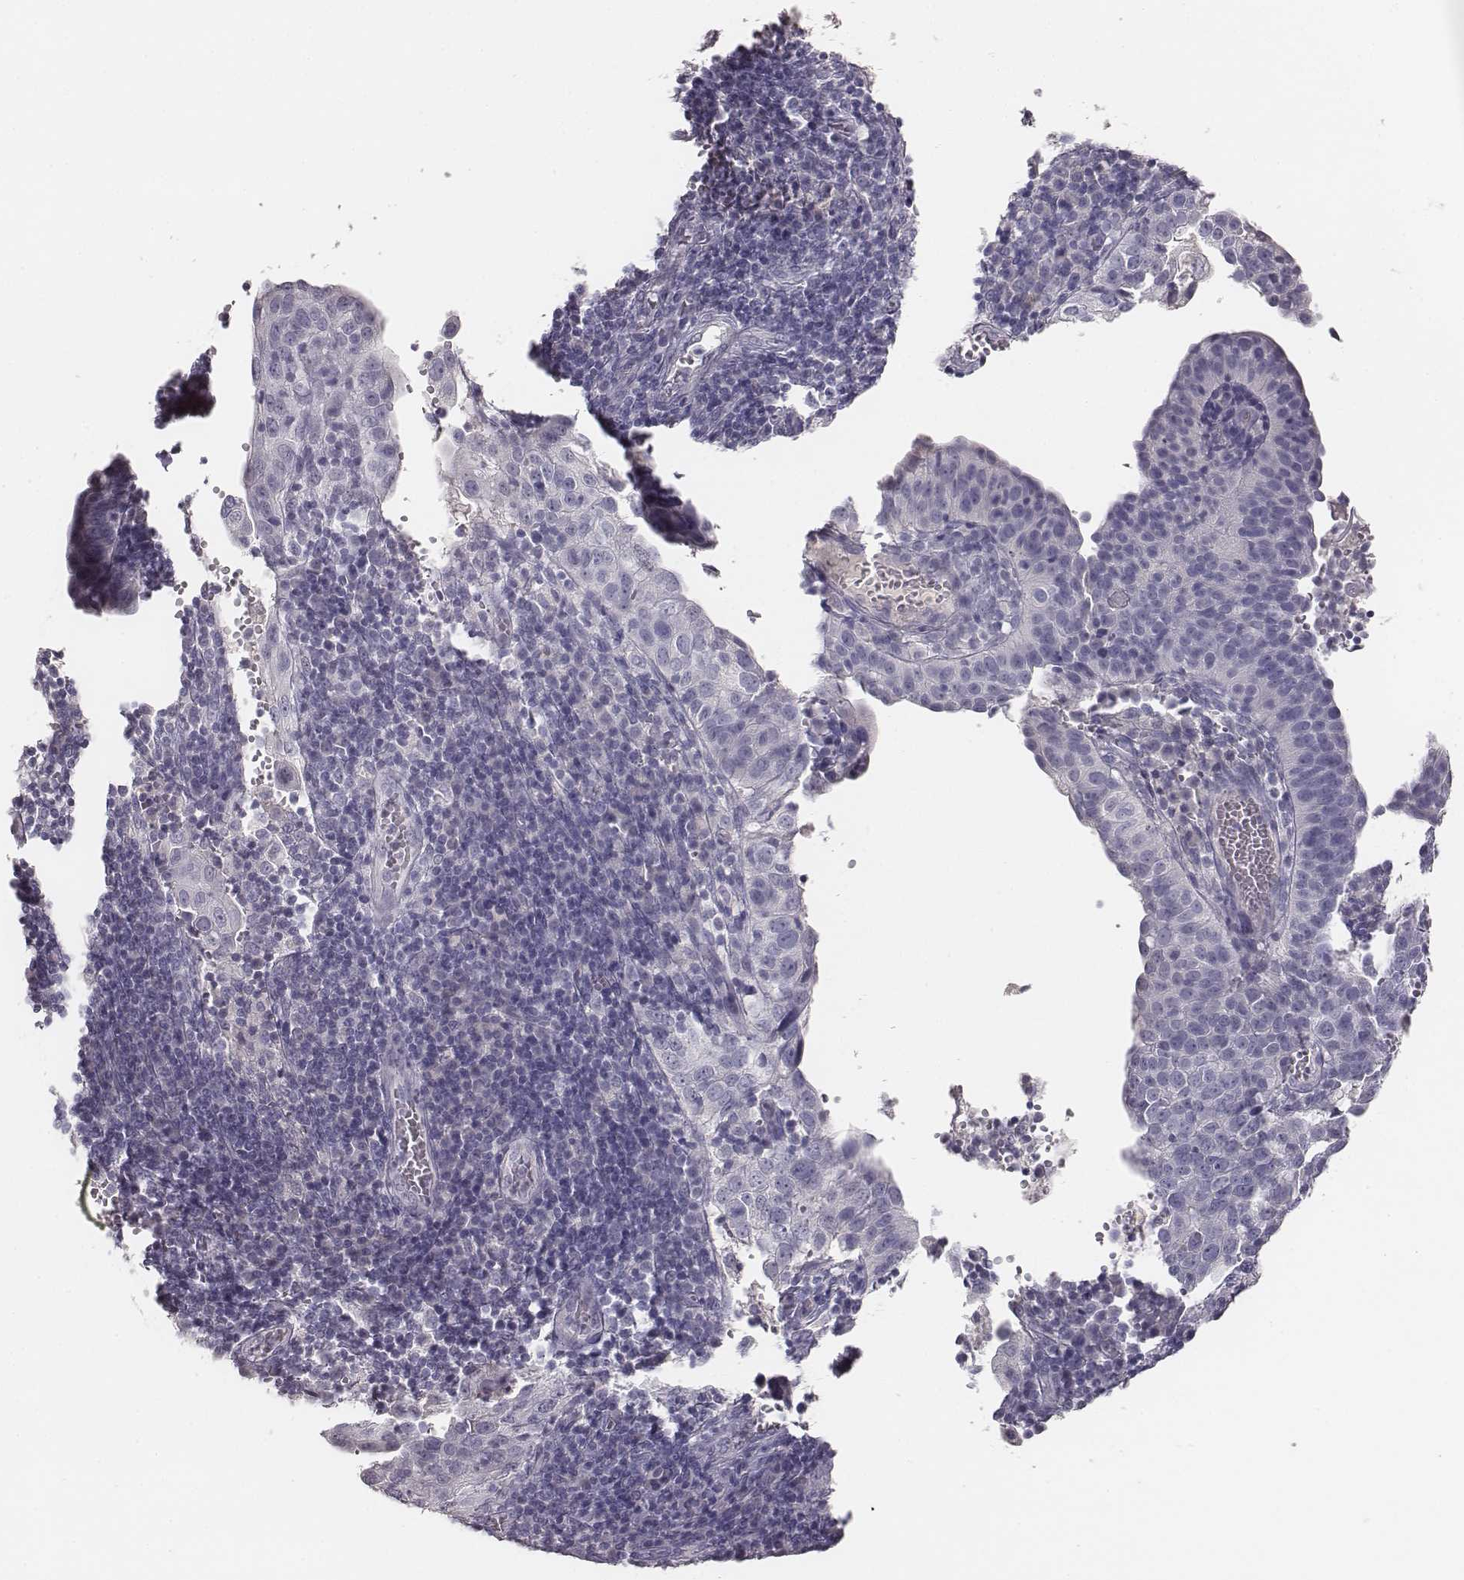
{"staining": {"intensity": "negative", "quantity": "none", "location": "none"}, "tissue": "cervical cancer", "cell_type": "Tumor cells", "image_type": "cancer", "snomed": [{"axis": "morphology", "description": "Squamous cell carcinoma, NOS"}, {"axis": "topography", "description": "Cervix"}], "caption": "Immunohistochemical staining of human squamous cell carcinoma (cervical) reveals no significant expression in tumor cells.", "gene": "MYH6", "patient": {"sex": "female", "age": 39}}